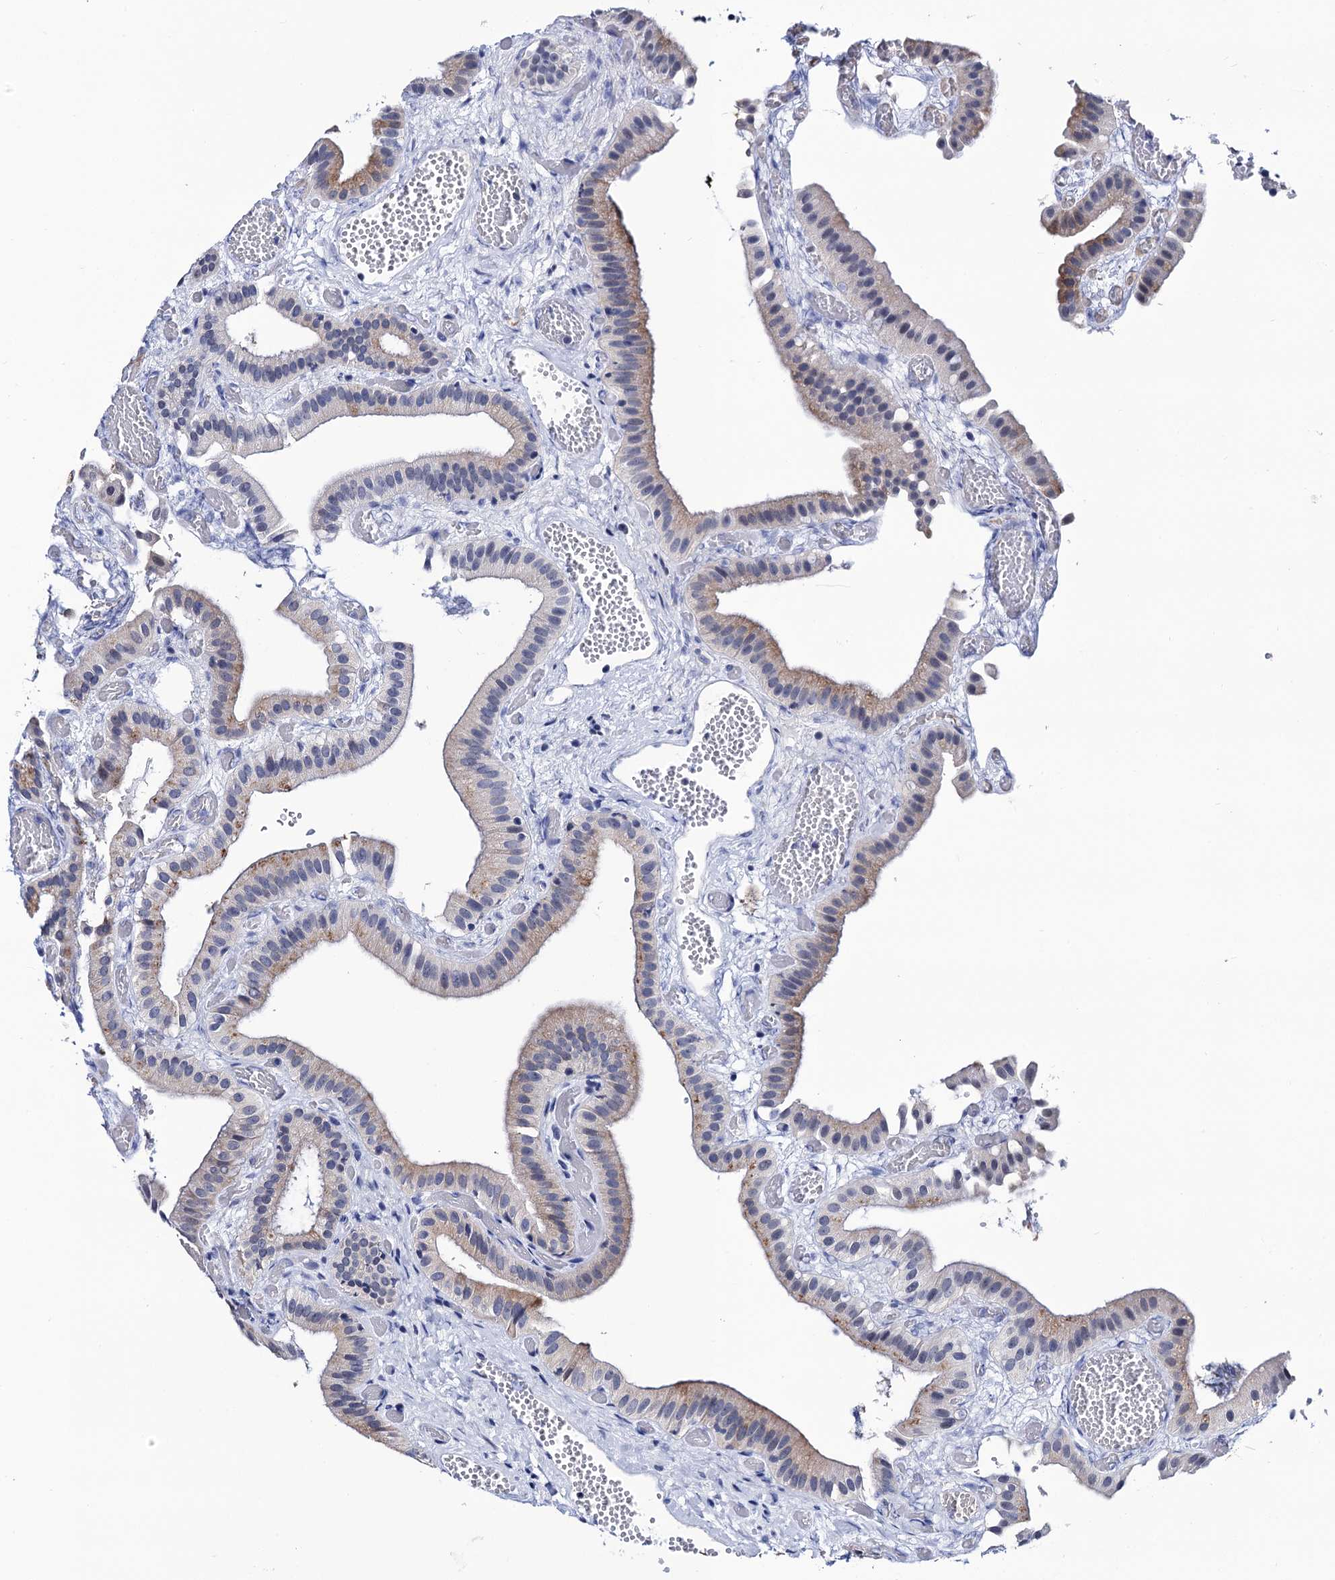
{"staining": {"intensity": "moderate", "quantity": "<25%", "location": "cytoplasmic/membranous"}, "tissue": "gallbladder", "cell_type": "Glandular cells", "image_type": "normal", "snomed": [{"axis": "morphology", "description": "Normal tissue, NOS"}, {"axis": "topography", "description": "Gallbladder"}], "caption": "Immunohistochemical staining of normal gallbladder exhibits moderate cytoplasmic/membranous protein expression in about <25% of glandular cells. (DAB (3,3'-diaminobenzidine) = brown stain, brightfield microscopy at high magnification).", "gene": "SLC7A10", "patient": {"sex": "female", "age": 64}}